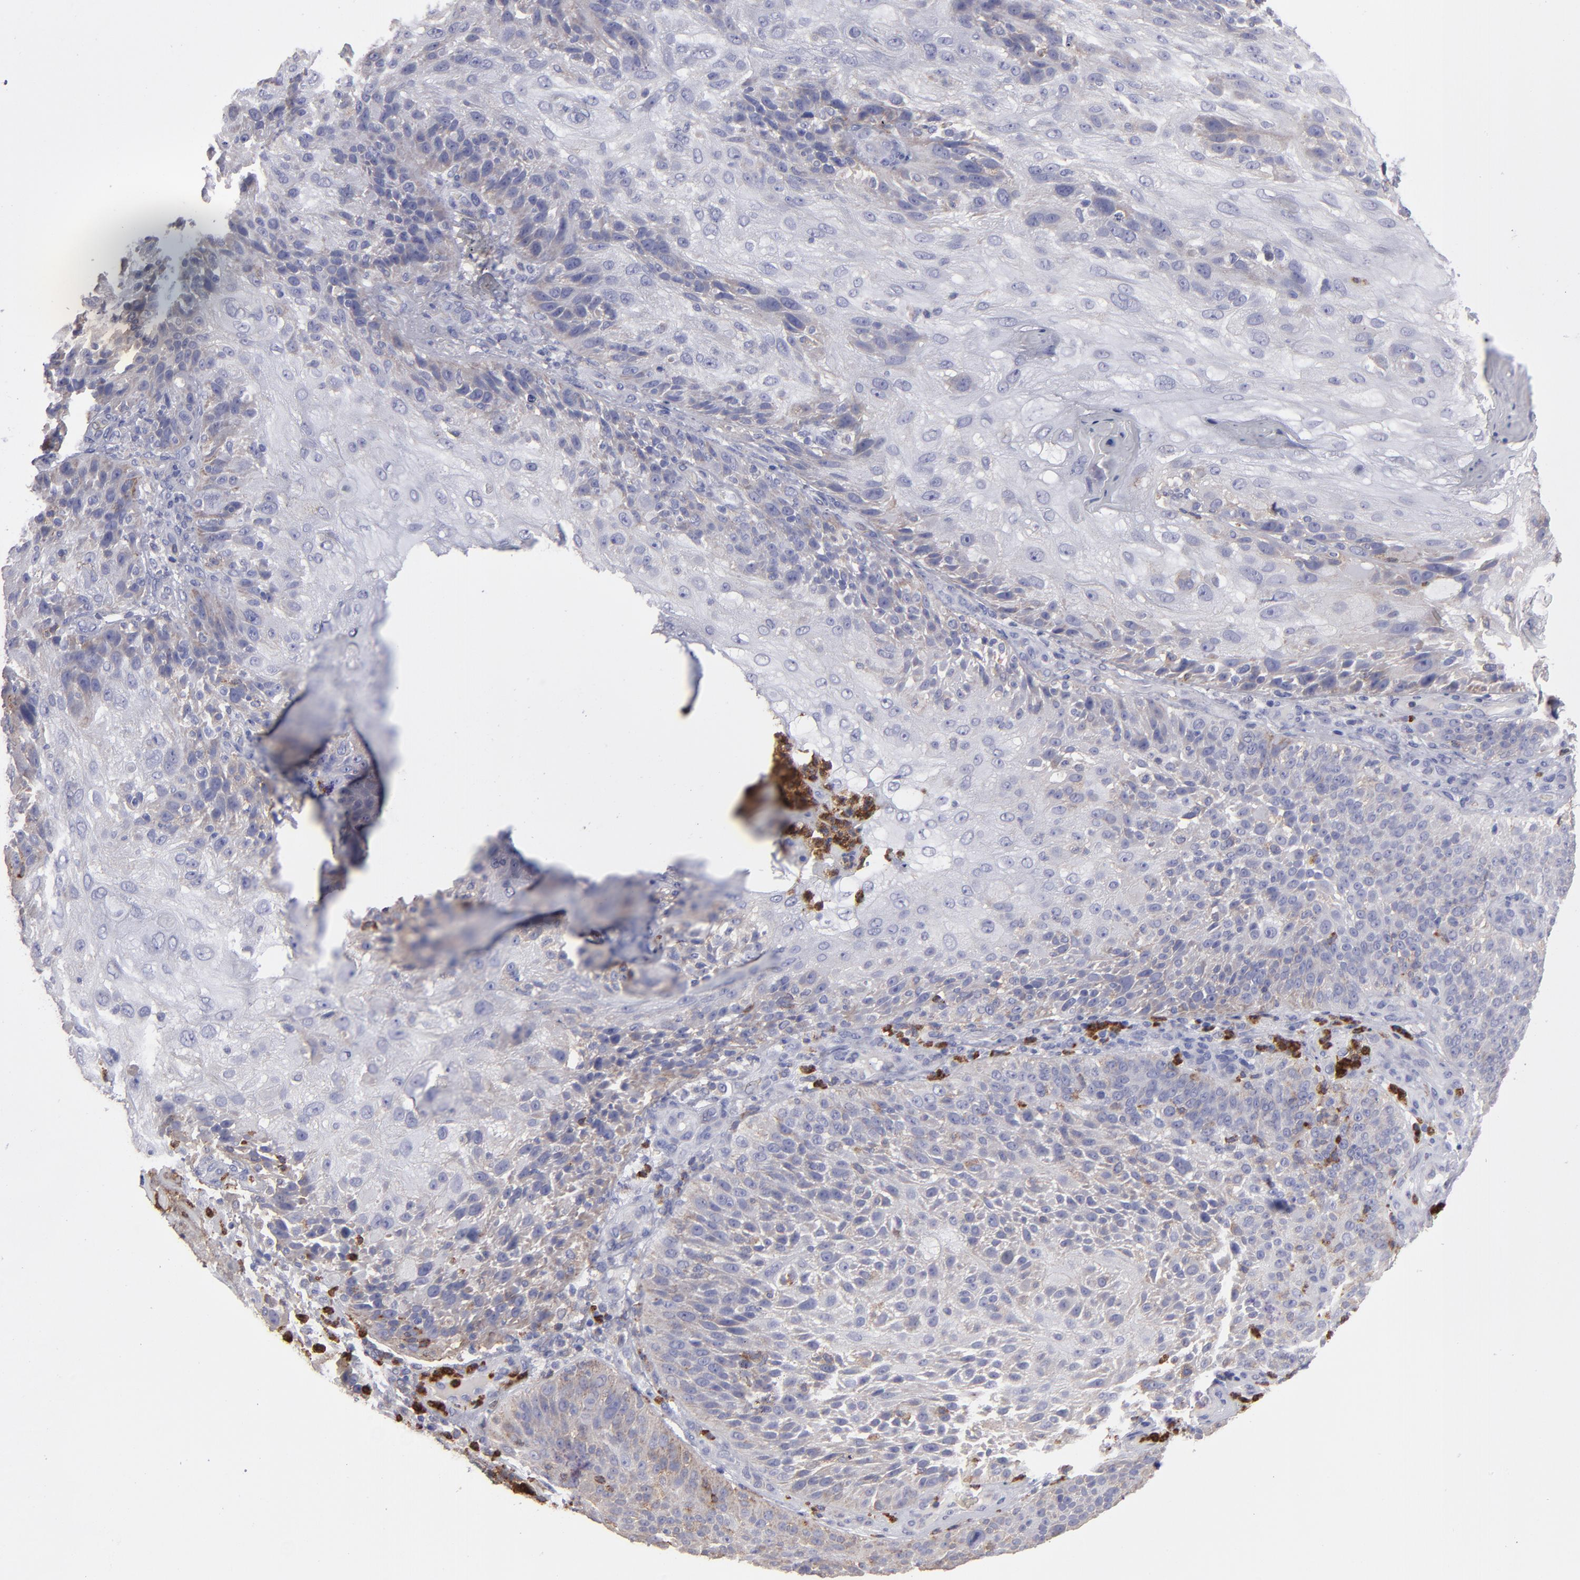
{"staining": {"intensity": "weak", "quantity": "25%-75%", "location": "cytoplasmic/membranous"}, "tissue": "skin cancer", "cell_type": "Tumor cells", "image_type": "cancer", "snomed": [{"axis": "morphology", "description": "Normal tissue, NOS"}, {"axis": "morphology", "description": "Squamous cell carcinoma, NOS"}, {"axis": "topography", "description": "Skin"}], "caption": "Human skin cancer stained with a protein marker shows weak staining in tumor cells.", "gene": "FGR", "patient": {"sex": "female", "age": 83}}